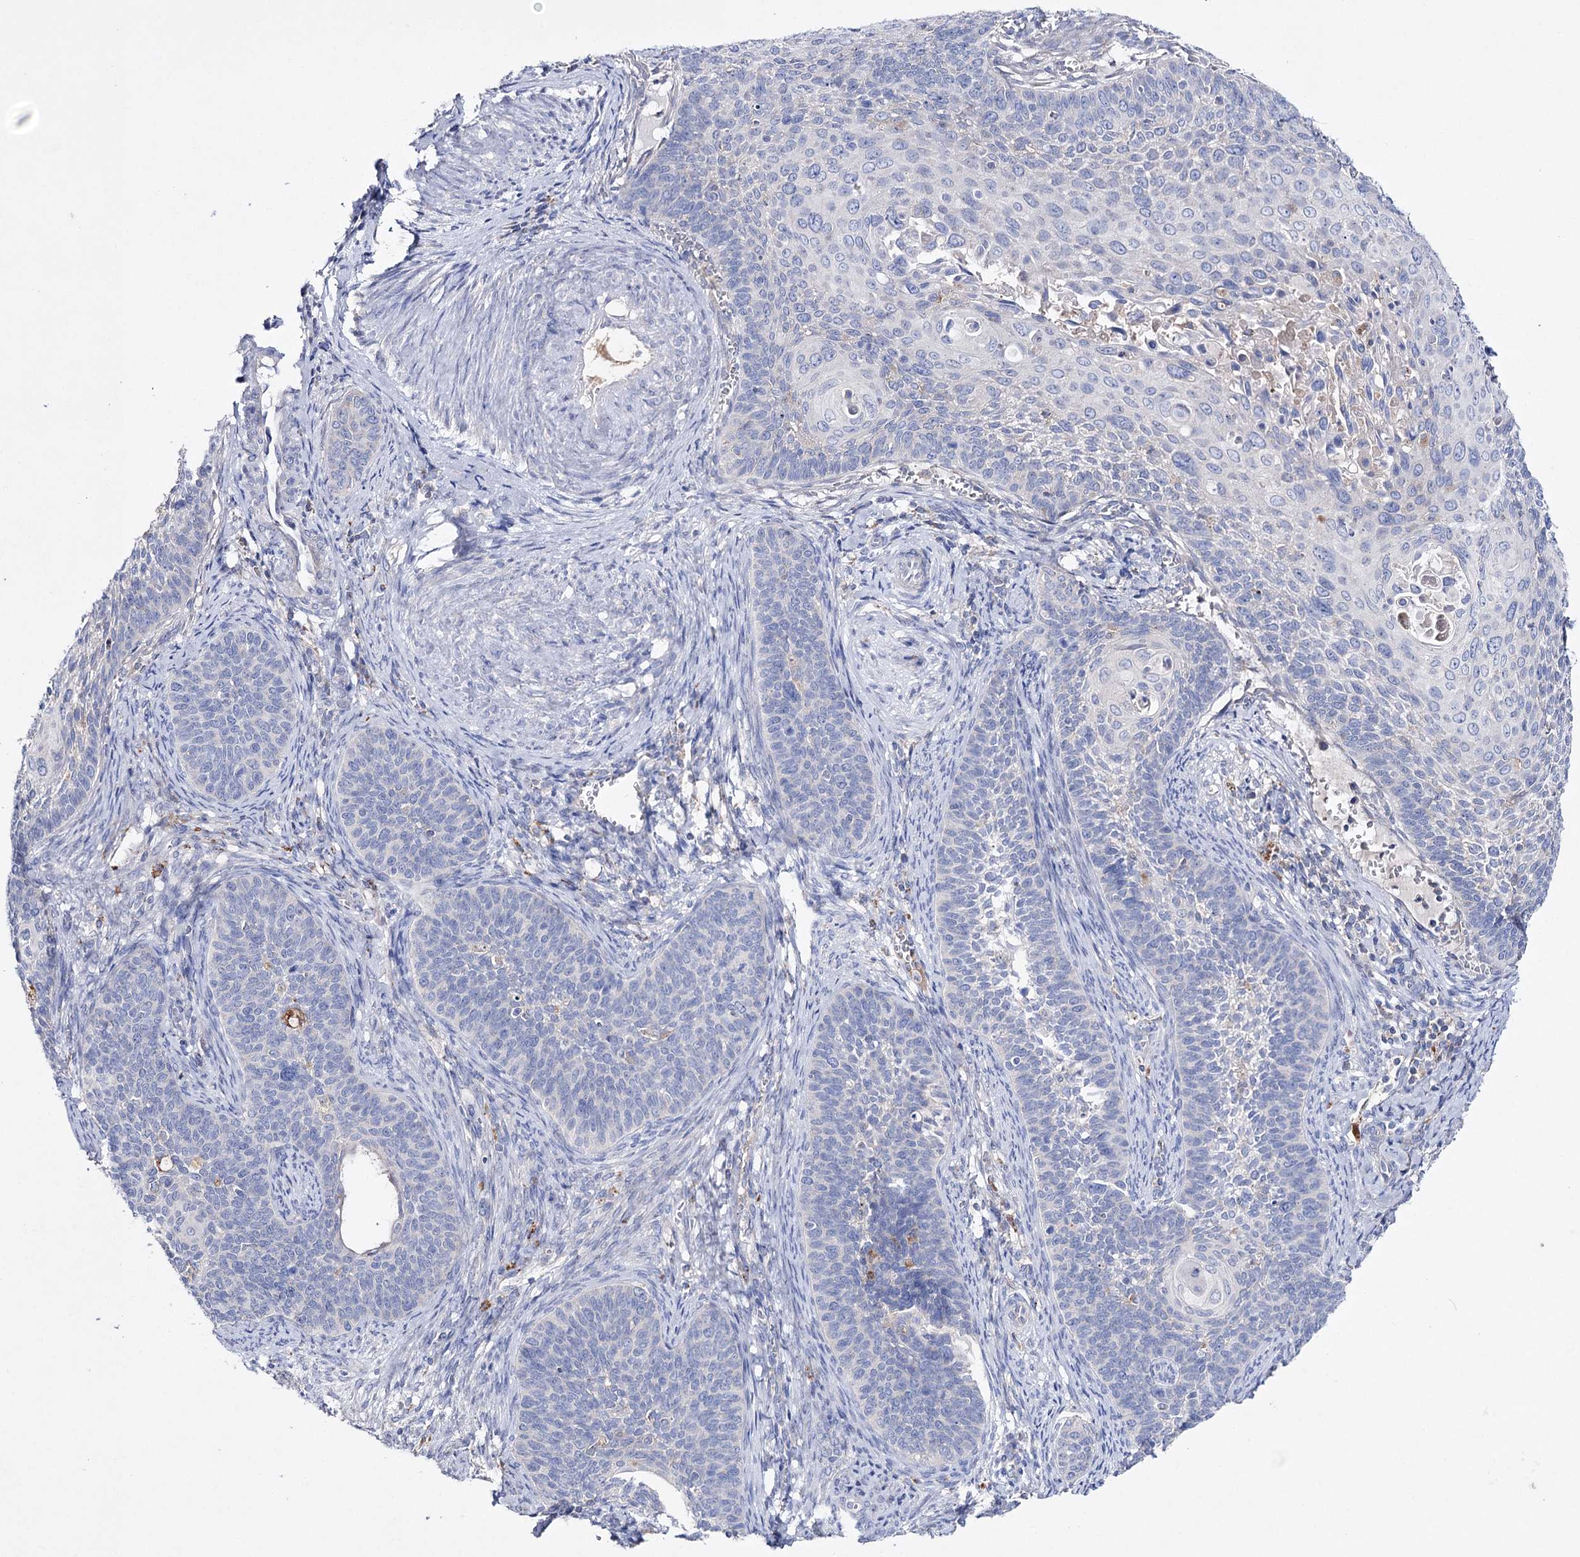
{"staining": {"intensity": "negative", "quantity": "none", "location": "none"}, "tissue": "cervical cancer", "cell_type": "Tumor cells", "image_type": "cancer", "snomed": [{"axis": "morphology", "description": "Squamous cell carcinoma, NOS"}, {"axis": "topography", "description": "Cervix"}], "caption": "A high-resolution histopathology image shows immunohistochemistry (IHC) staining of squamous cell carcinoma (cervical), which reveals no significant positivity in tumor cells. The staining is performed using DAB brown chromogen with nuclei counter-stained in using hematoxylin.", "gene": "NAGLU", "patient": {"sex": "female", "age": 33}}